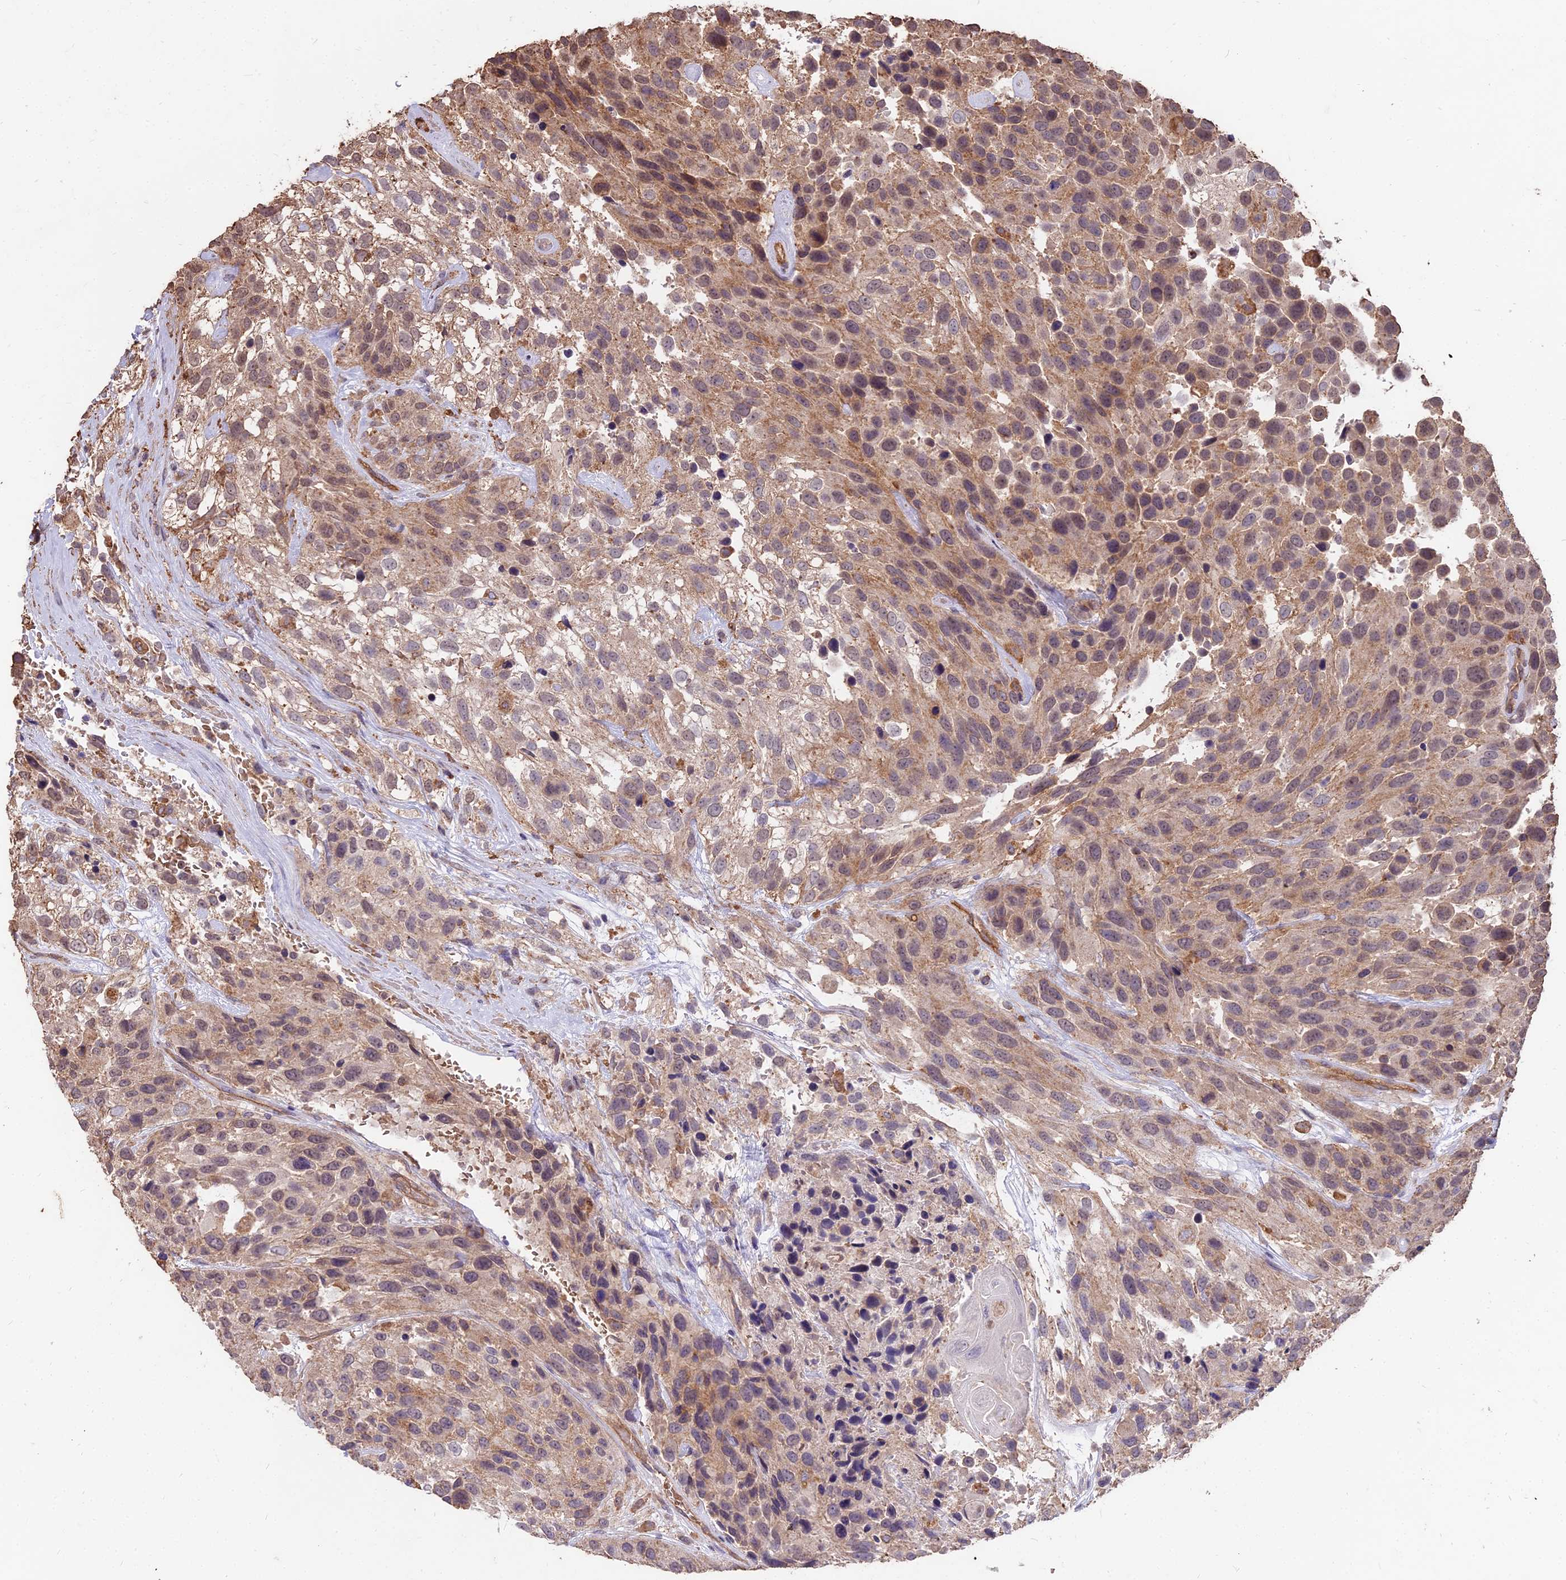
{"staining": {"intensity": "moderate", "quantity": "25%-75%", "location": "cytoplasmic/membranous,nuclear"}, "tissue": "urothelial cancer", "cell_type": "Tumor cells", "image_type": "cancer", "snomed": [{"axis": "morphology", "description": "Urothelial carcinoma, High grade"}, {"axis": "topography", "description": "Urinary bladder"}], "caption": "Immunohistochemical staining of high-grade urothelial carcinoma demonstrates medium levels of moderate cytoplasmic/membranous and nuclear staining in about 25%-75% of tumor cells. (IHC, brightfield microscopy, high magnification).", "gene": "CEMIP2", "patient": {"sex": "female", "age": 70}}